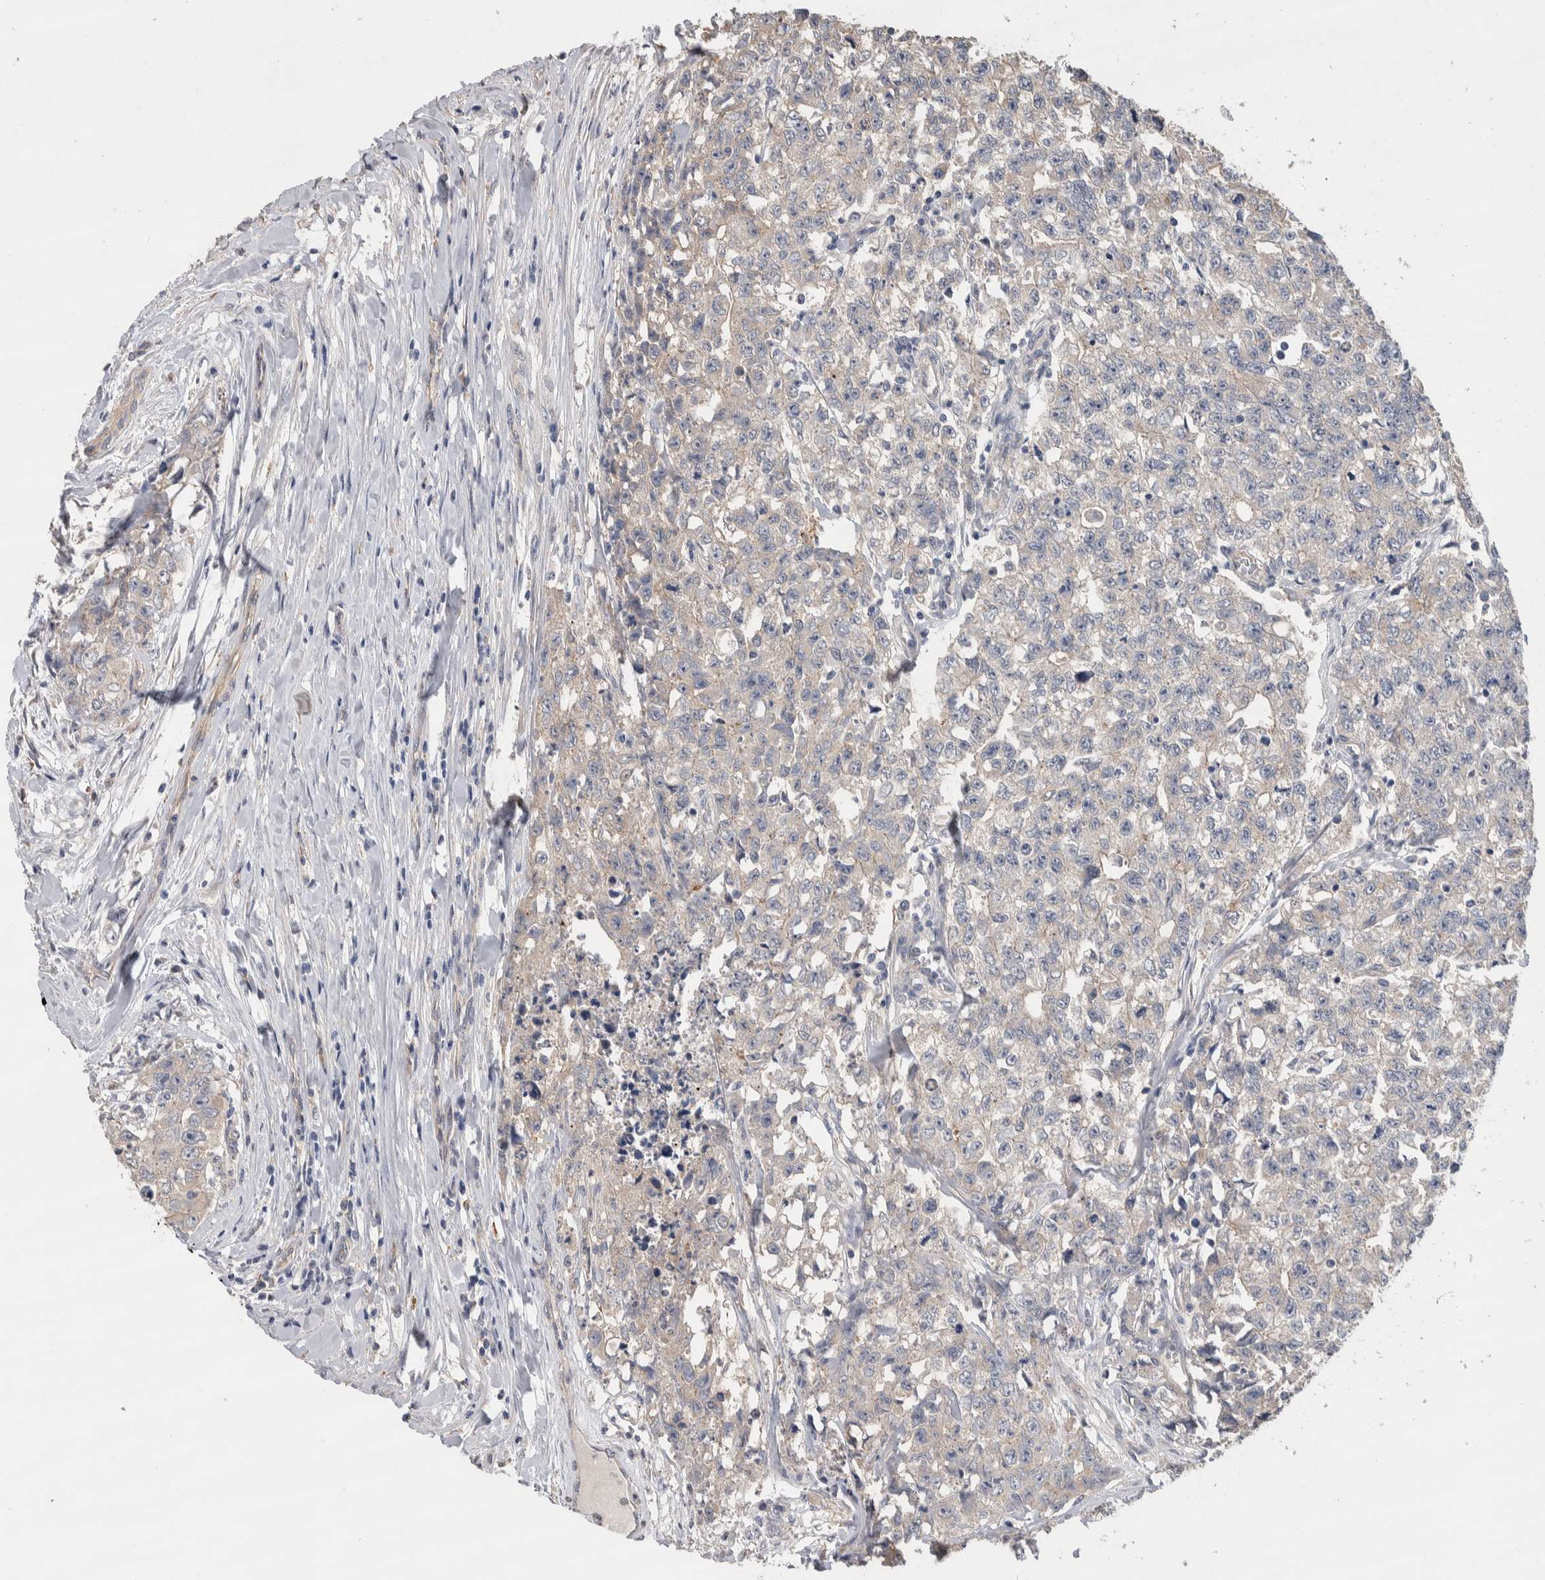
{"staining": {"intensity": "weak", "quantity": "<25%", "location": "cytoplasmic/membranous"}, "tissue": "testis cancer", "cell_type": "Tumor cells", "image_type": "cancer", "snomed": [{"axis": "morphology", "description": "Carcinoma, Embryonal, NOS"}, {"axis": "topography", "description": "Testis"}], "caption": "There is no significant staining in tumor cells of testis embryonal carcinoma.", "gene": "GCNA", "patient": {"sex": "male", "age": 28}}